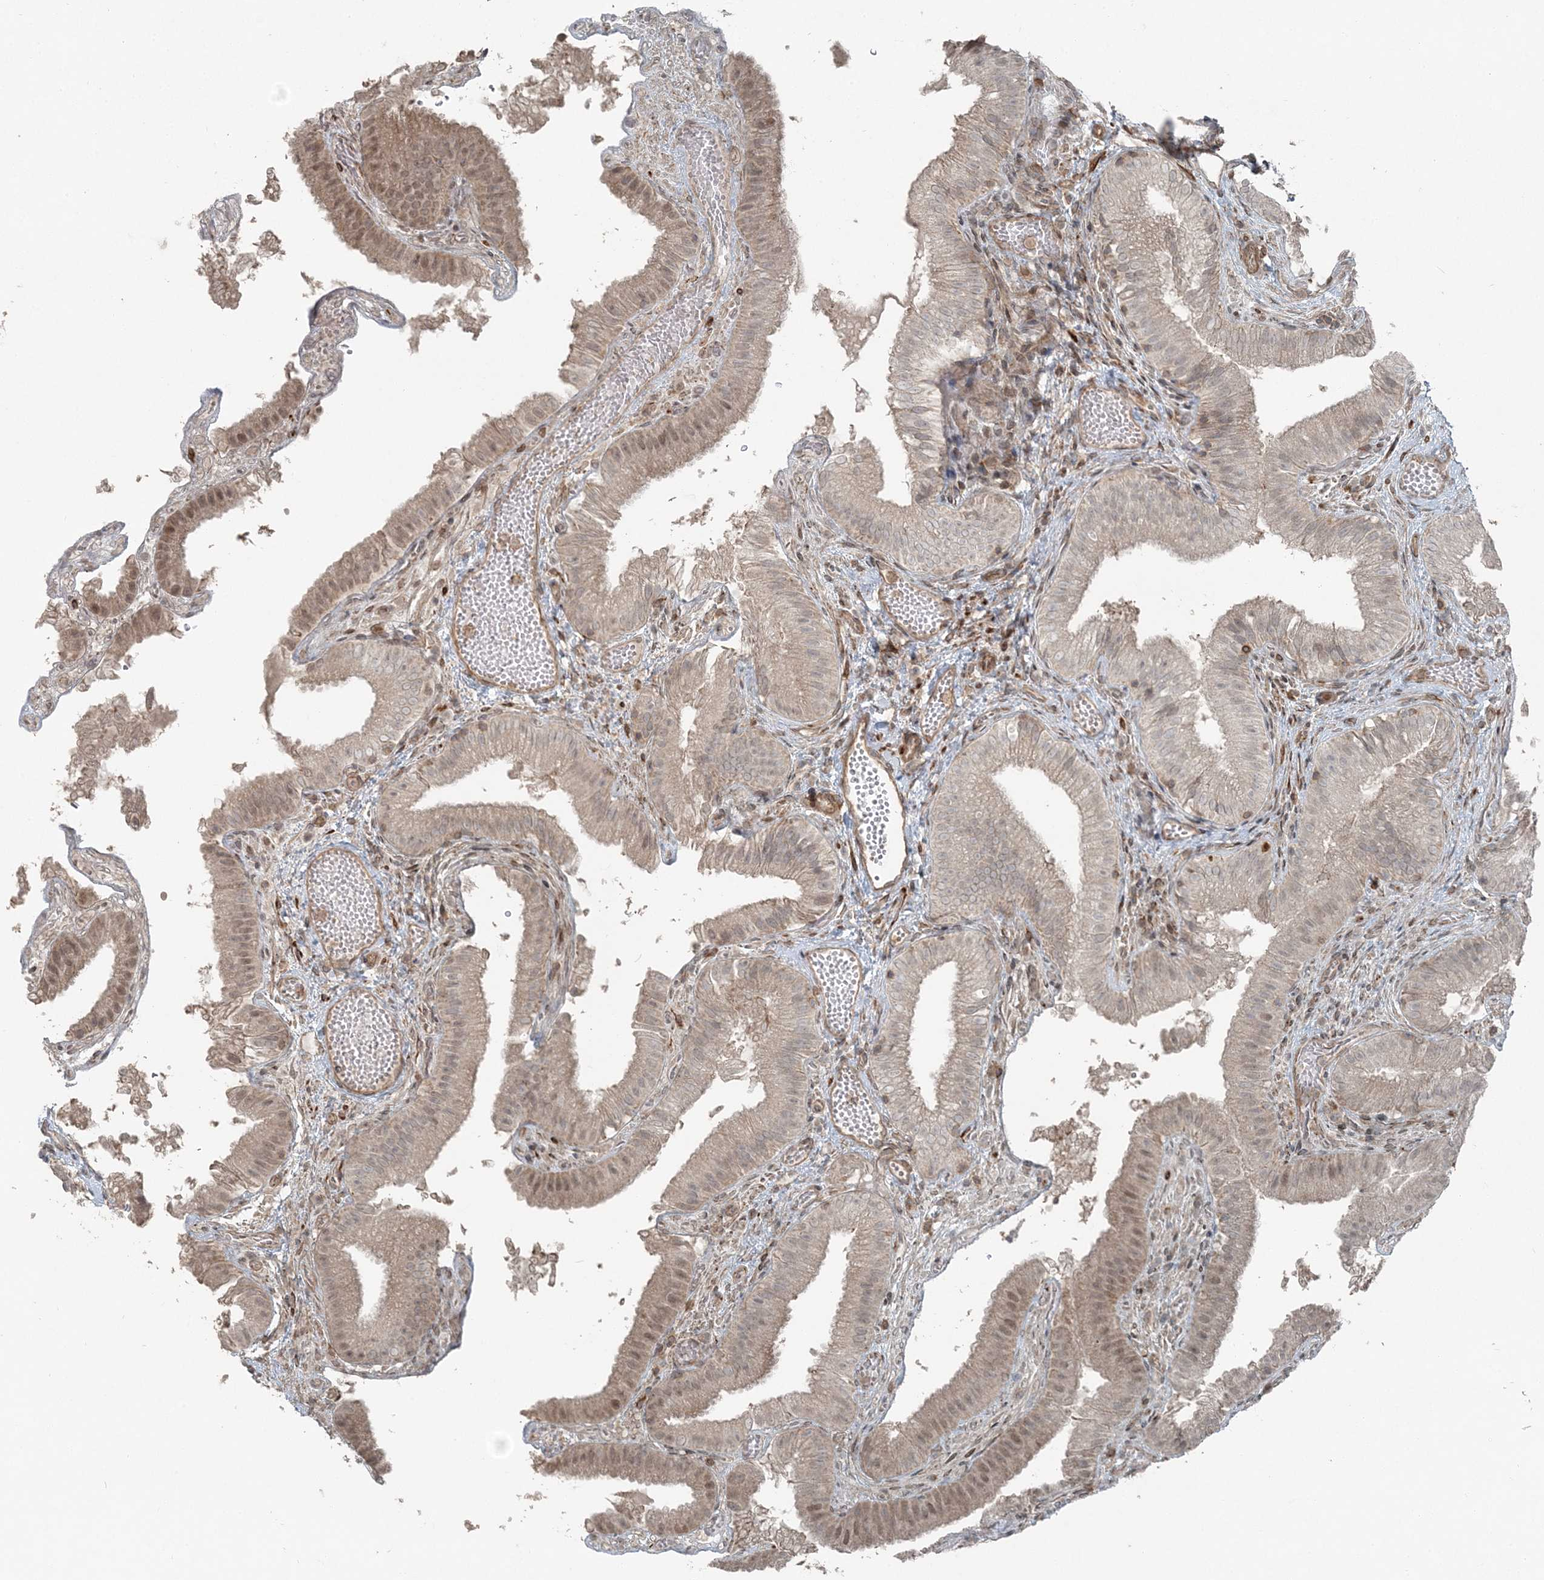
{"staining": {"intensity": "weak", "quantity": ">75%", "location": "cytoplasmic/membranous,nuclear"}, "tissue": "gallbladder", "cell_type": "Glandular cells", "image_type": "normal", "snomed": [{"axis": "morphology", "description": "Normal tissue, NOS"}, {"axis": "topography", "description": "Gallbladder"}], "caption": "The image demonstrates staining of normal gallbladder, revealing weak cytoplasmic/membranous,nuclear protein positivity (brown color) within glandular cells.", "gene": "FBXL17", "patient": {"sex": "female", "age": 30}}